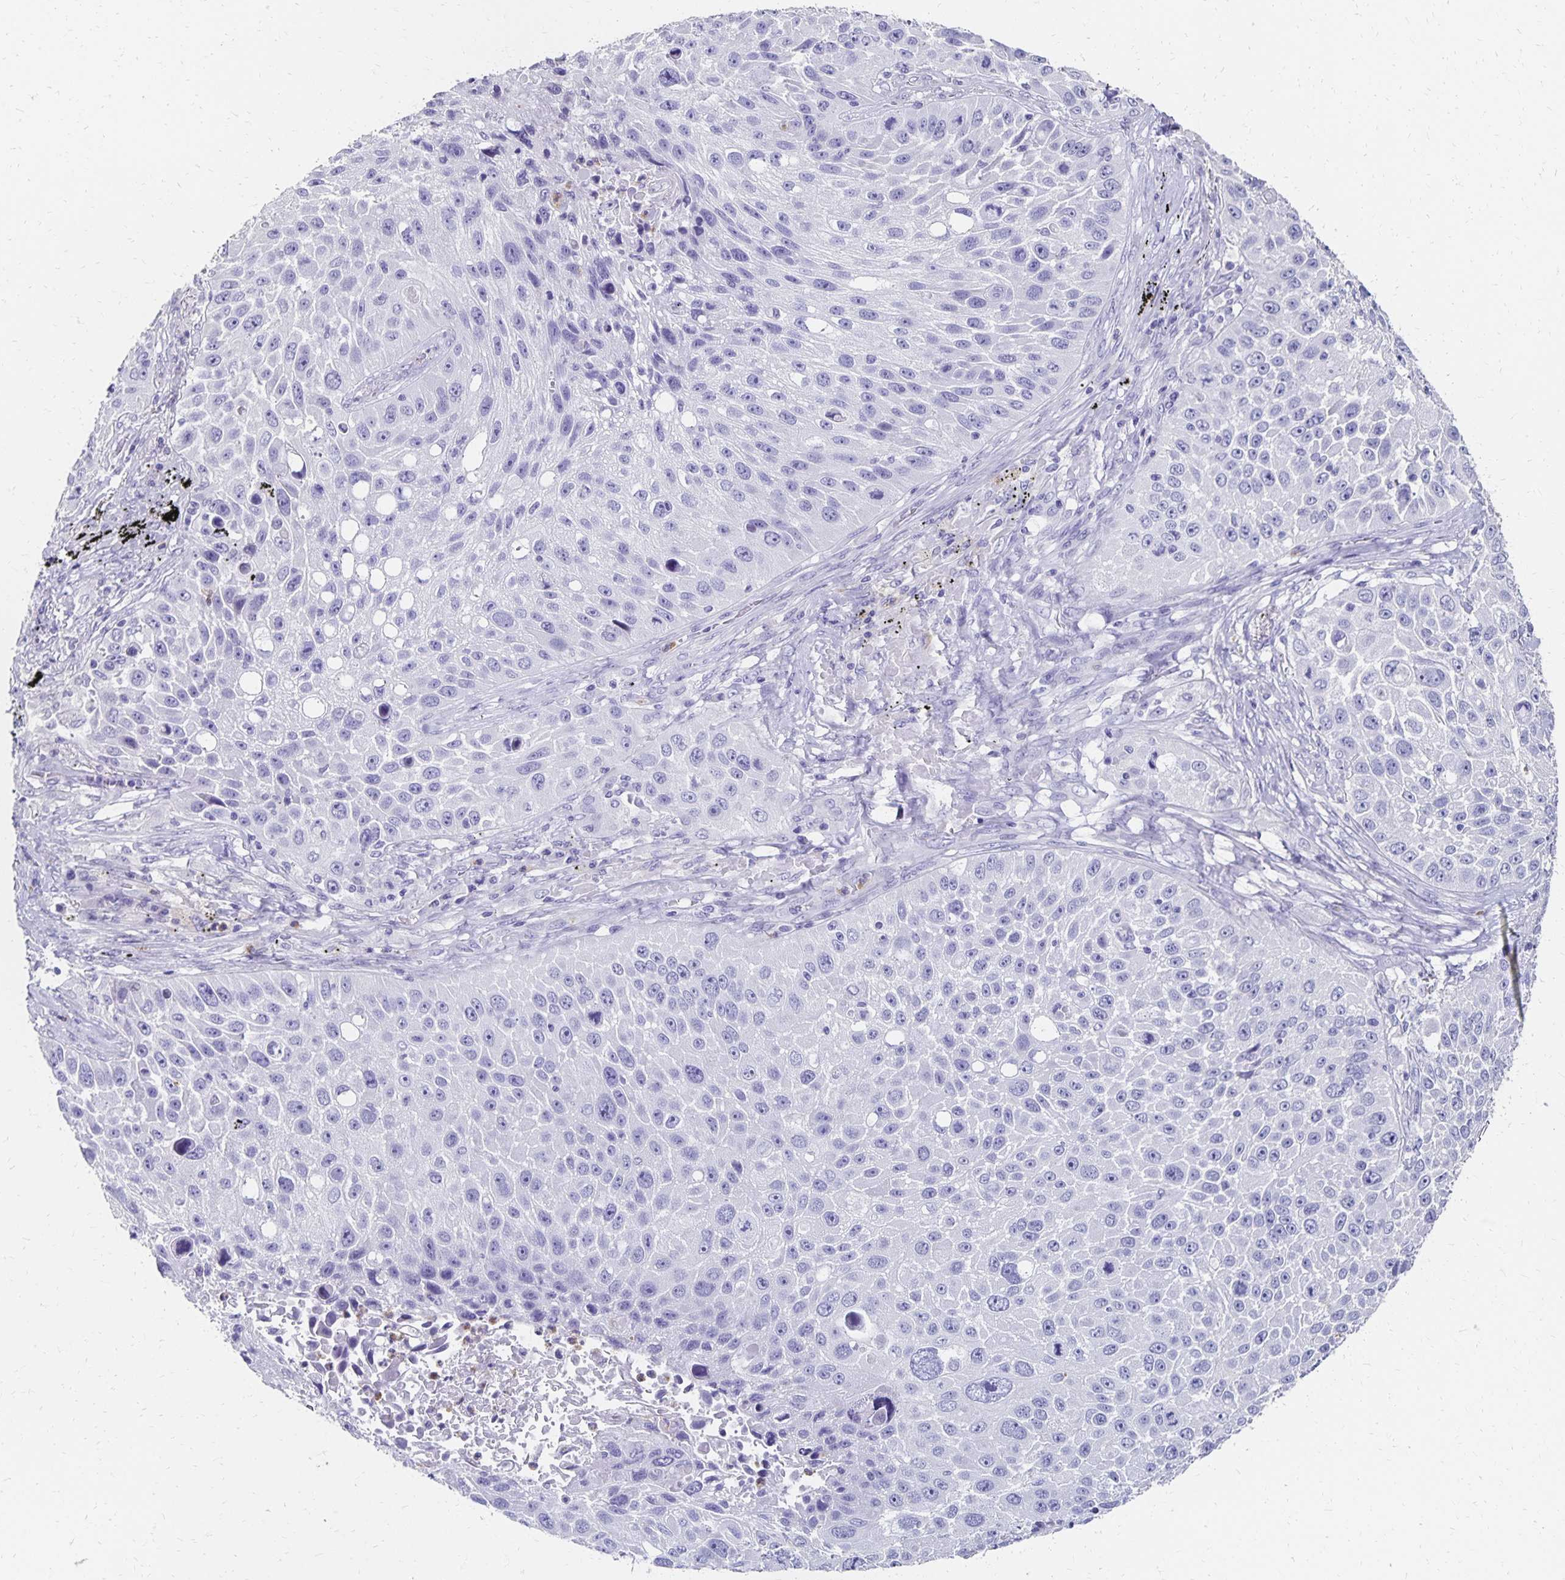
{"staining": {"intensity": "negative", "quantity": "none", "location": "none"}, "tissue": "lung cancer", "cell_type": "Tumor cells", "image_type": "cancer", "snomed": [{"axis": "morphology", "description": "Normal morphology"}, {"axis": "morphology", "description": "Squamous cell carcinoma, NOS"}, {"axis": "topography", "description": "Lymph node"}, {"axis": "topography", "description": "Lung"}], "caption": "DAB immunohistochemical staining of squamous cell carcinoma (lung) reveals no significant staining in tumor cells.", "gene": "DYNLT4", "patient": {"sex": "male", "age": 67}}